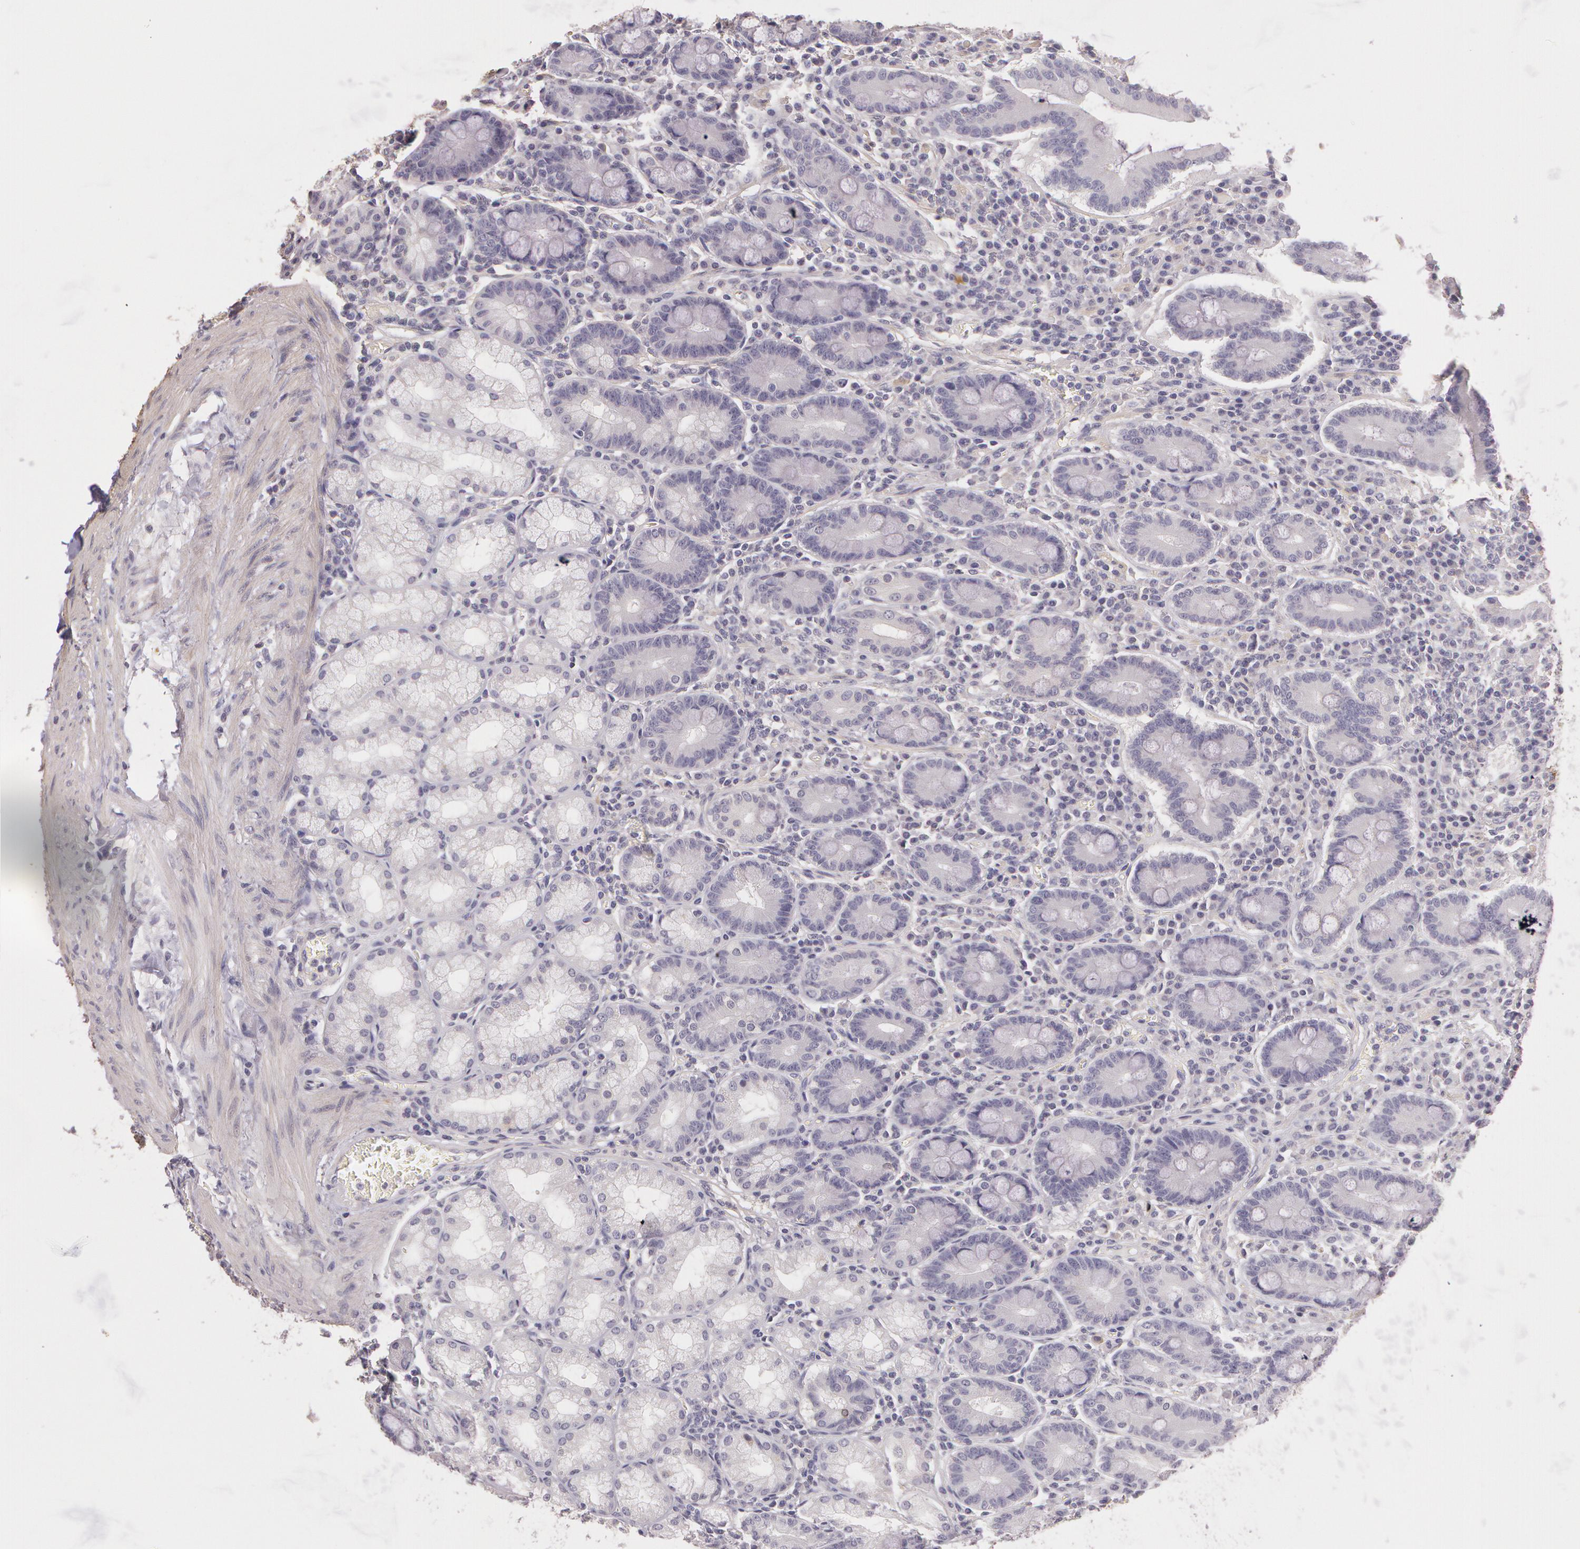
{"staining": {"intensity": "negative", "quantity": "none", "location": "none"}, "tissue": "duodenum", "cell_type": "Glandular cells", "image_type": "normal", "snomed": [{"axis": "morphology", "description": "Normal tissue, NOS"}, {"axis": "topography", "description": "Duodenum"}], "caption": "The histopathology image exhibits no significant staining in glandular cells of duodenum.", "gene": "G2E3", "patient": {"sex": "male", "age": 50}}